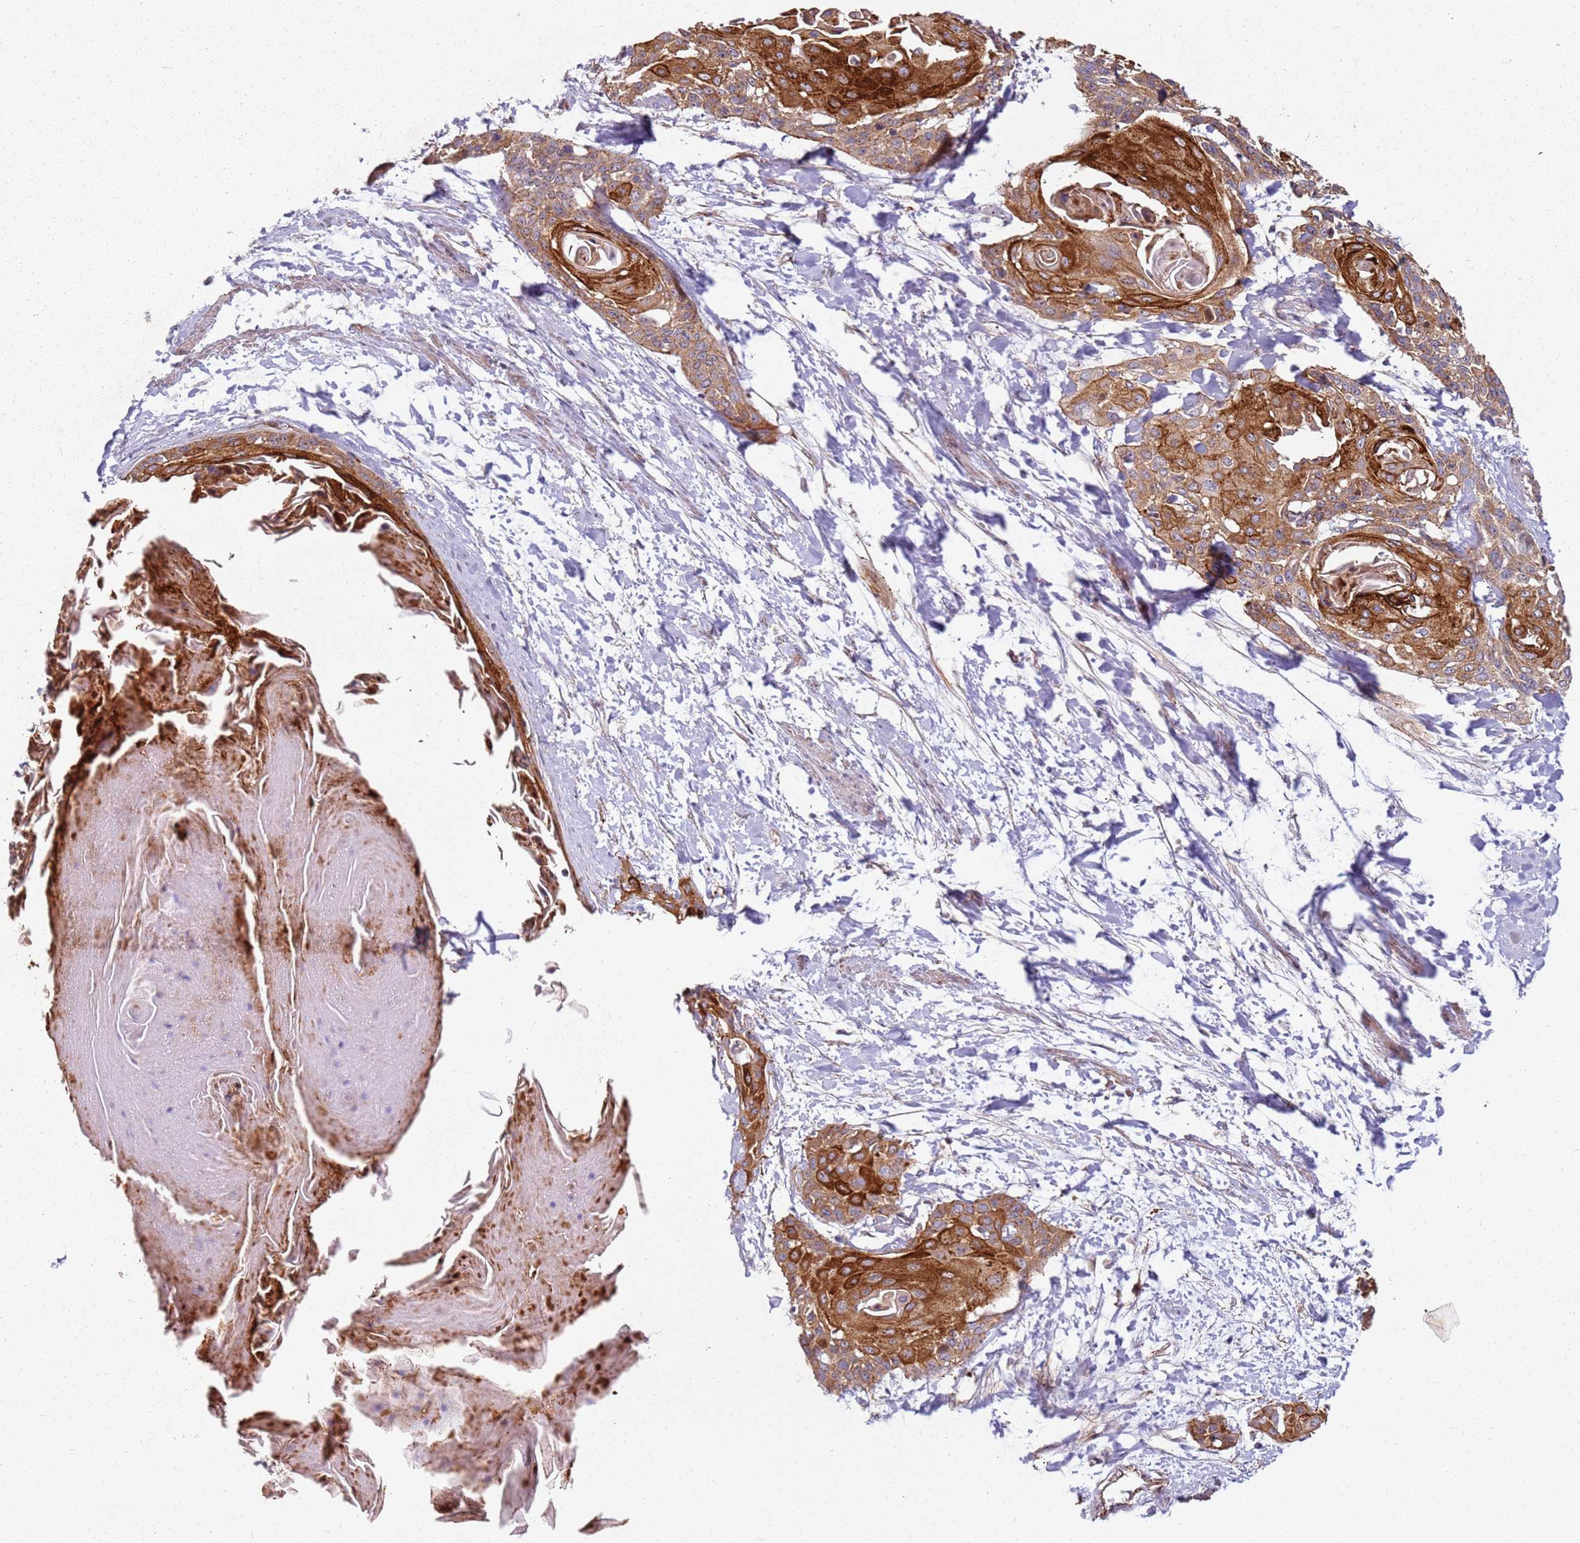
{"staining": {"intensity": "strong", "quantity": ">75%", "location": "cytoplasmic/membranous"}, "tissue": "cervical cancer", "cell_type": "Tumor cells", "image_type": "cancer", "snomed": [{"axis": "morphology", "description": "Squamous cell carcinoma, NOS"}, {"axis": "topography", "description": "Cervix"}], "caption": "This image exhibits immunohistochemistry staining of human cervical squamous cell carcinoma, with high strong cytoplasmic/membranous expression in approximately >75% of tumor cells.", "gene": "C2CD4B", "patient": {"sex": "female", "age": 57}}